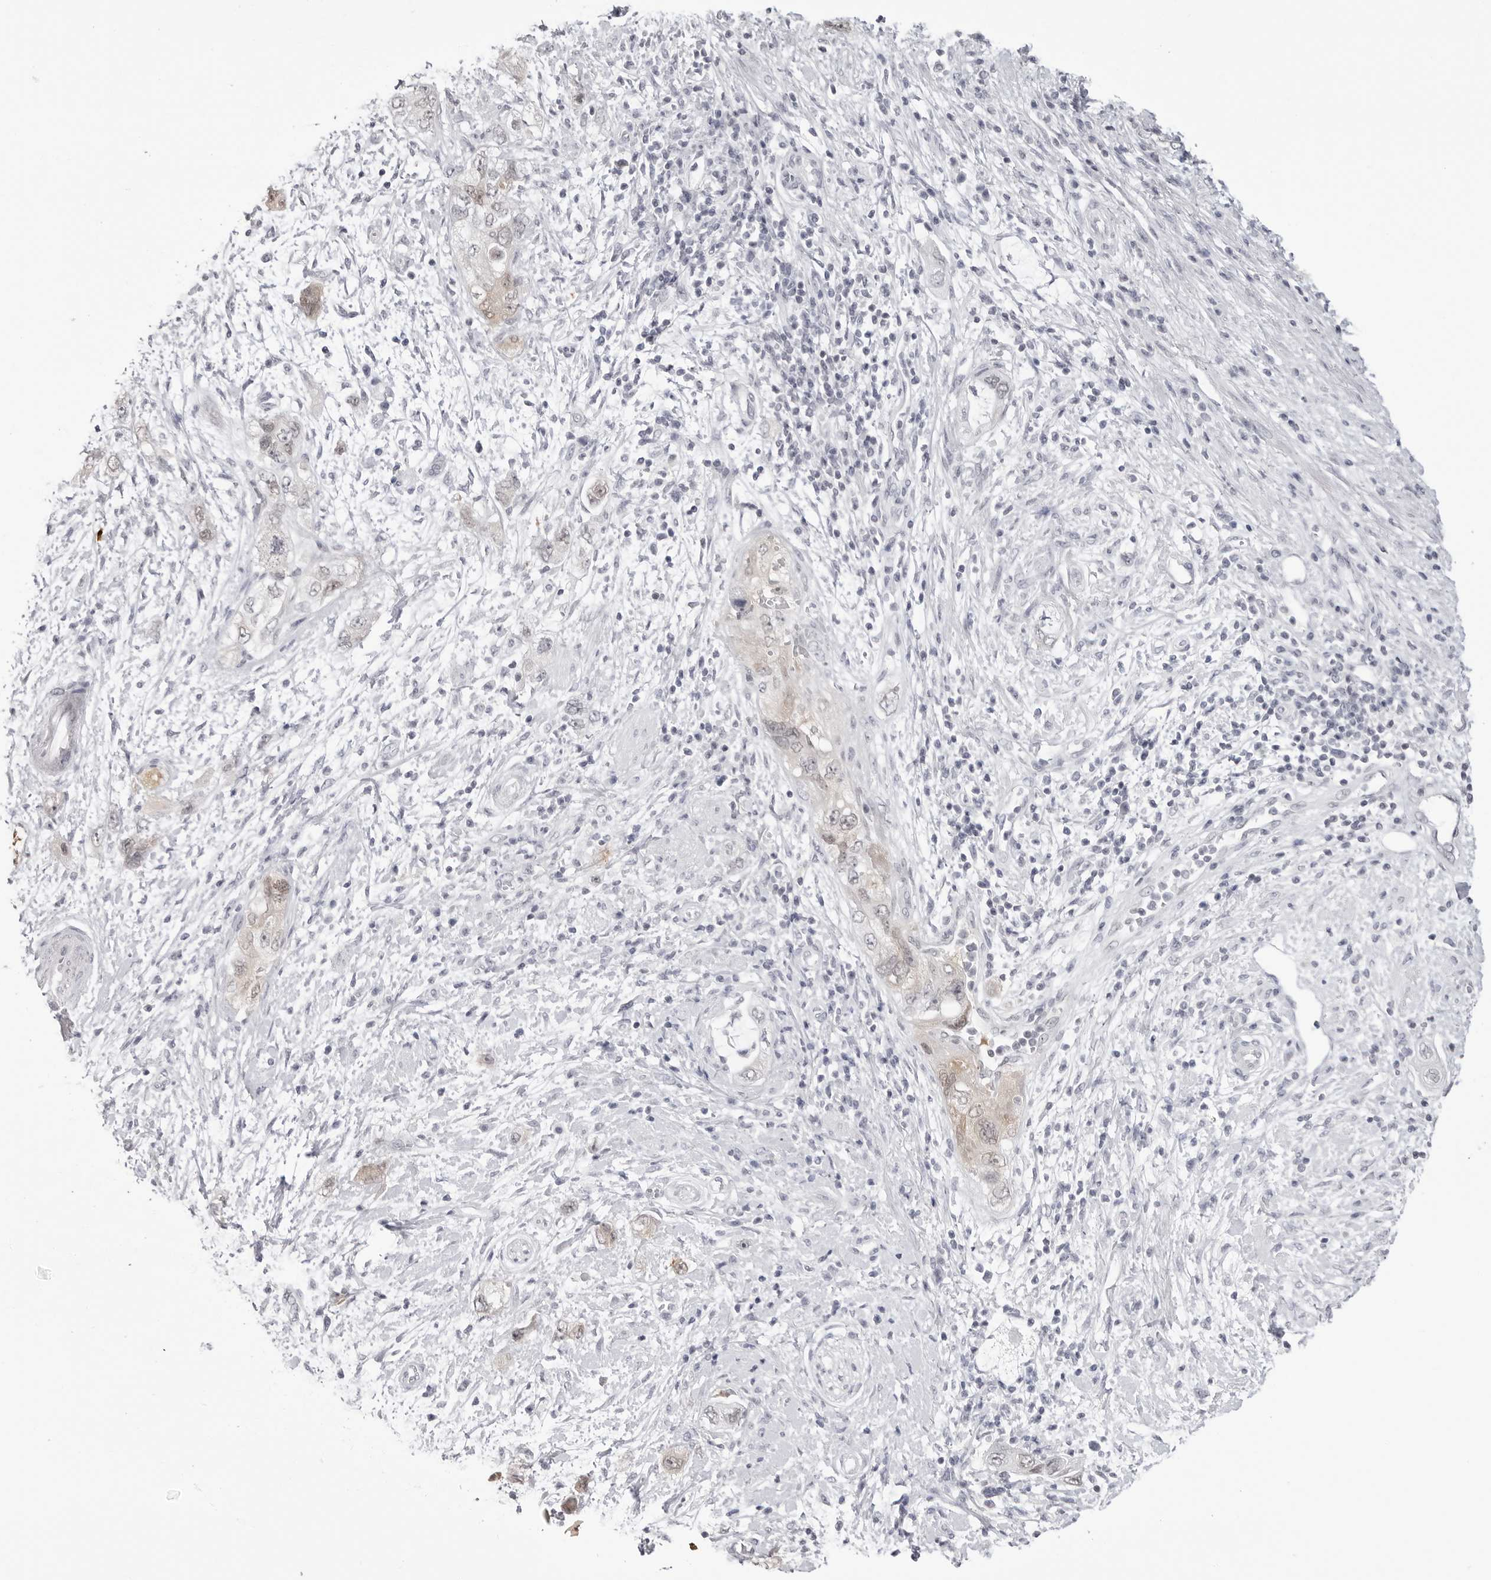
{"staining": {"intensity": "weak", "quantity": "25%-75%", "location": "cytoplasmic/membranous,nuclear"}, "tissue": "pancreatic cancer", "cell_type": "Tumor cells", "image_type": "cancer", "snomed": [{"axis": "morphology", "description": "Adenocarcinoma, NOS"}, {"axis": "topography", "description": "Pancreas"}], "caption": "Brown immunohistochemical staining in human pancreatic cancer (adenocarcinoma) exhibits weak cytoplasmic/membranous and nuclear staining in about 25%-75% of tumor cells.", "gene": "YWHAG", "patient": {"sex": "female", "age": 73}}